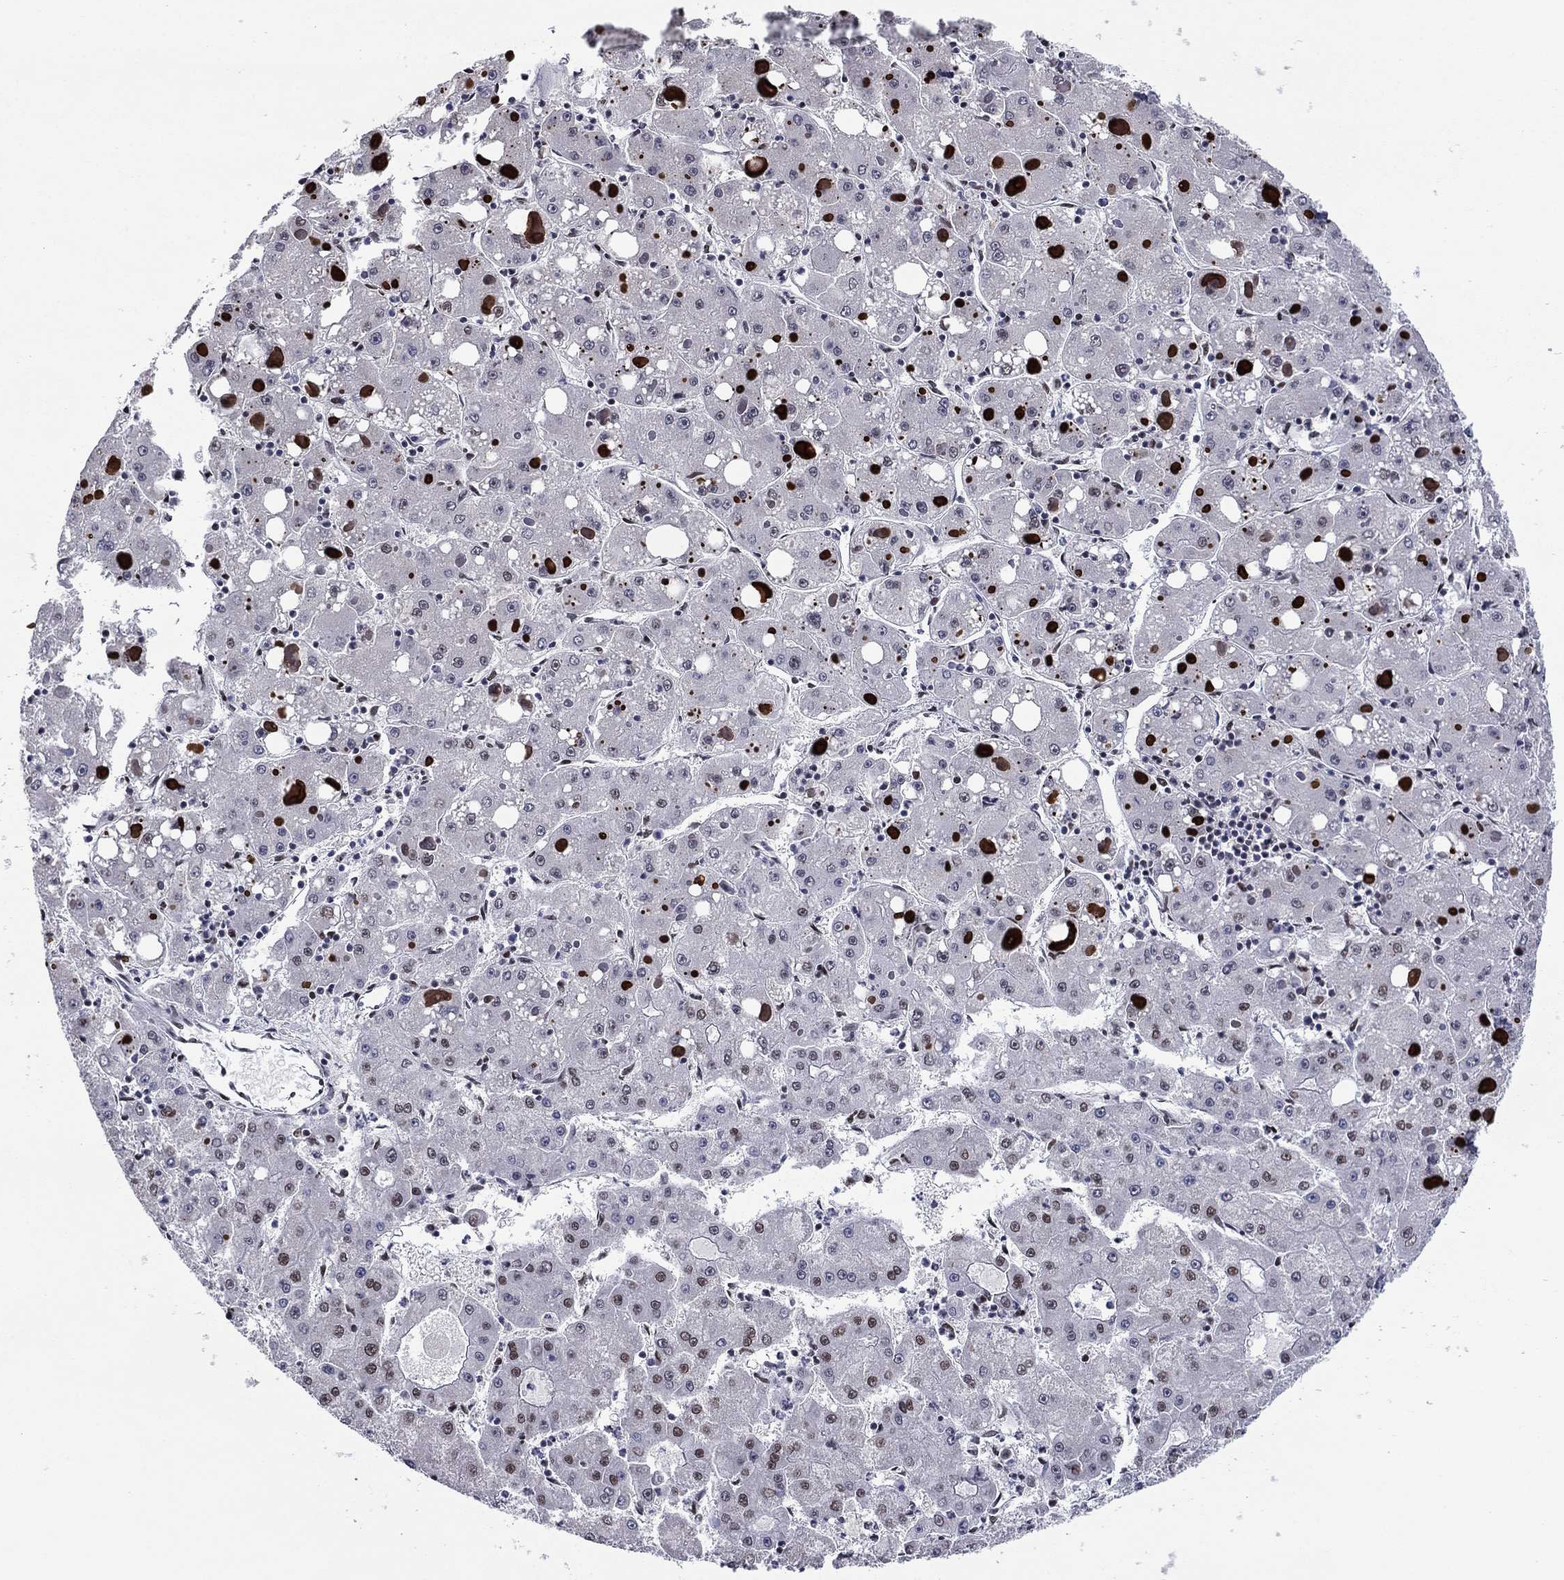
{"staining": {"intensity": "moderate", "quantity": "<25%", "location": "nuclear"}, "tissue": "liver cancer", "cell_type": "Tumor cells", "image_type": "cancer", "snomed": [{"axis": "morphology", "description": "Carcinoma, Hepatocellular, NOS"}, {"axis": "topography", "description": "Liver"}], "caption": "Immunohistochemical staining of human liver cancer (hepatocellular carcinoma) displays low levels of moderate nuclear staining in approximately <25% of tumor cells.", "gene": "ETV5", "patient": {"sex": "male", "age": 73}}